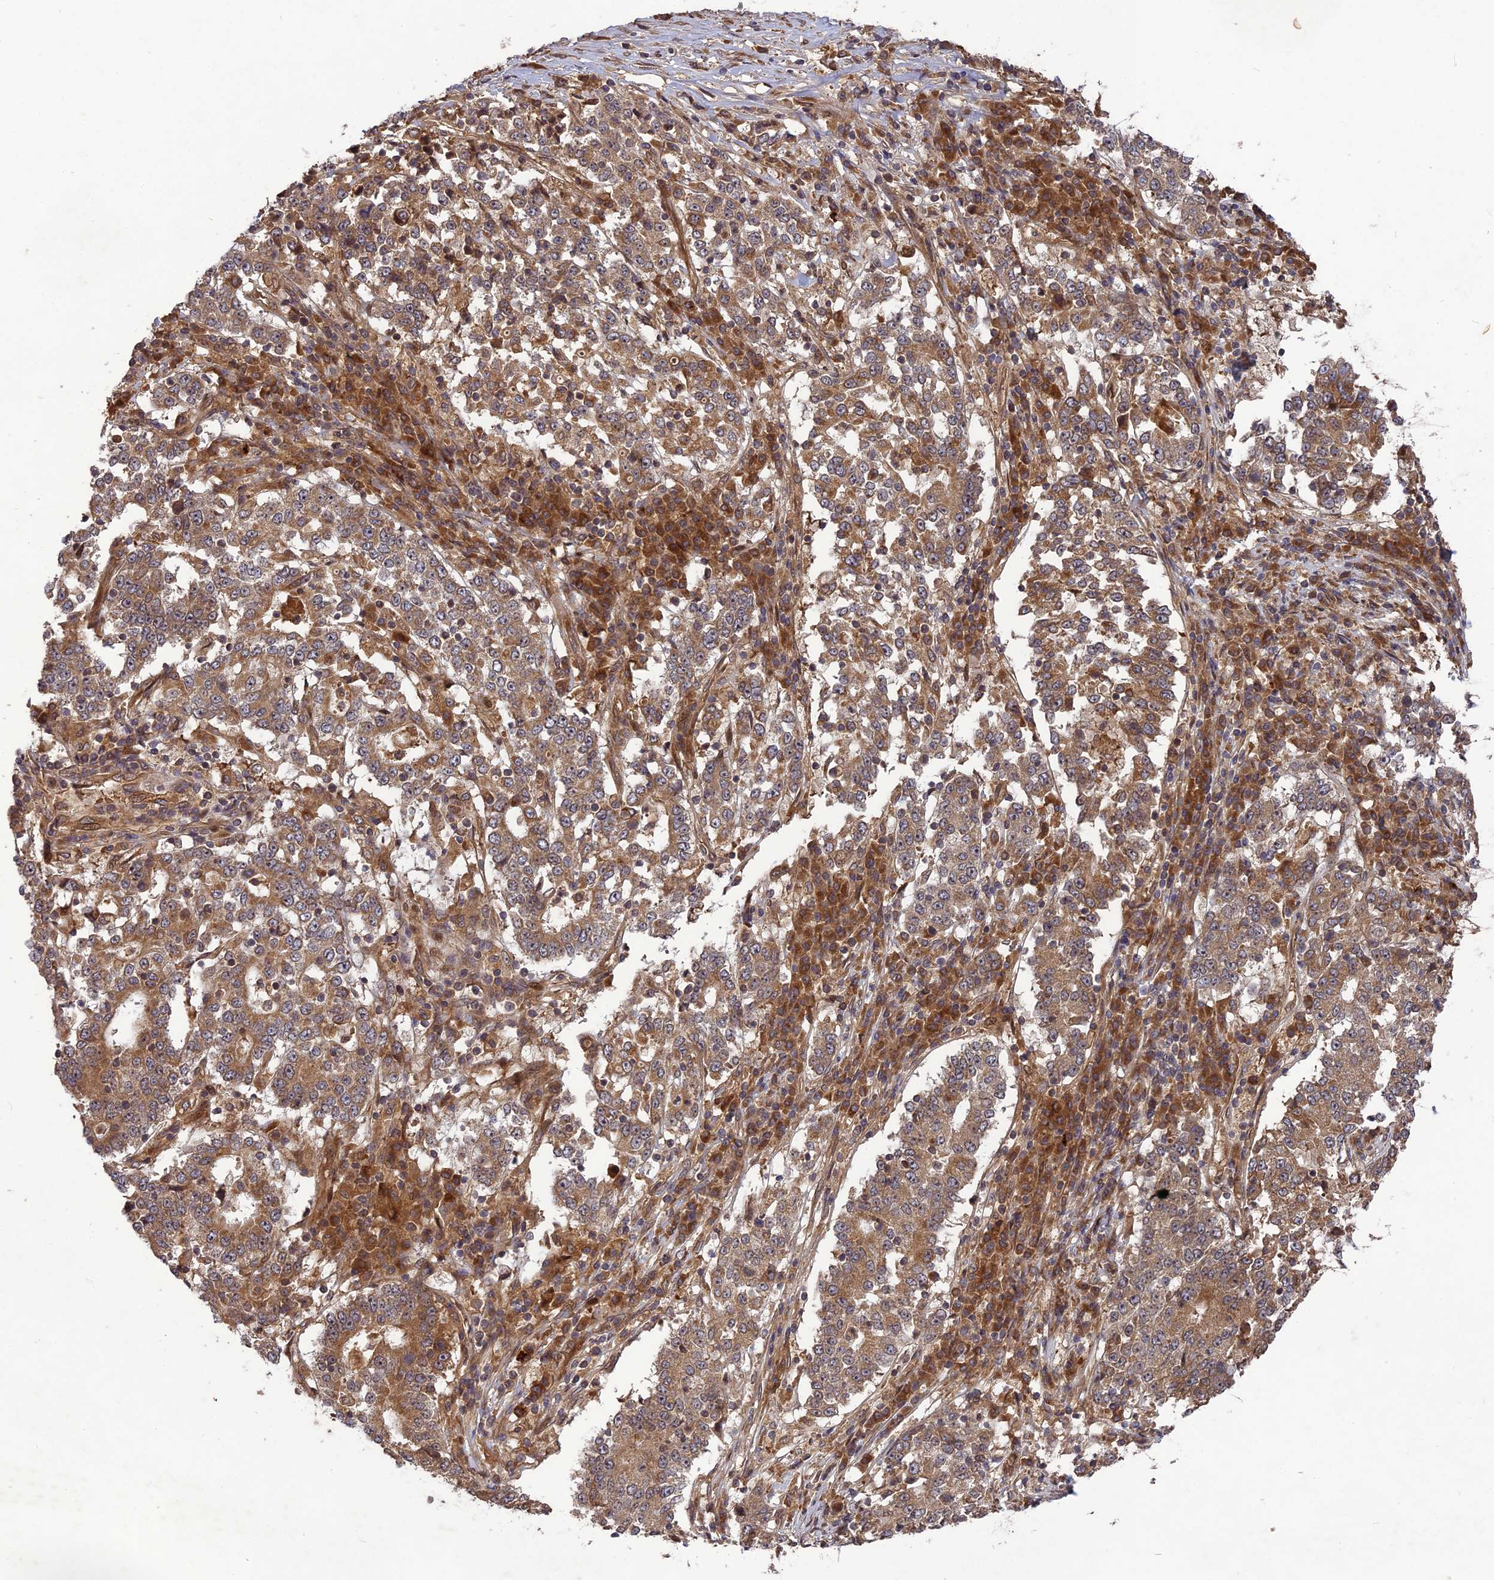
{"staining": {"intensity": "moderate", "quantity": ">75%", "location": "cytoplasmic/membranous"}, "tissue": "stomach cancer", "cell_type": "Tumor cells", "image_type": "cancer", "snomed": [{"axis": "morphology", "description": "Adenocarcinoma, NOS"}, {"axis": "topography", "description": "Stomach"}], "caption": "Immunohistochemistry (IHC) of stomach adenocarcinoma reveals medium levels of moderate cytoplasmic/membranous expression in about >75% of tumor cells.", "gene": "TMUB2", "patient": {"sex": "male", "age": 59}}